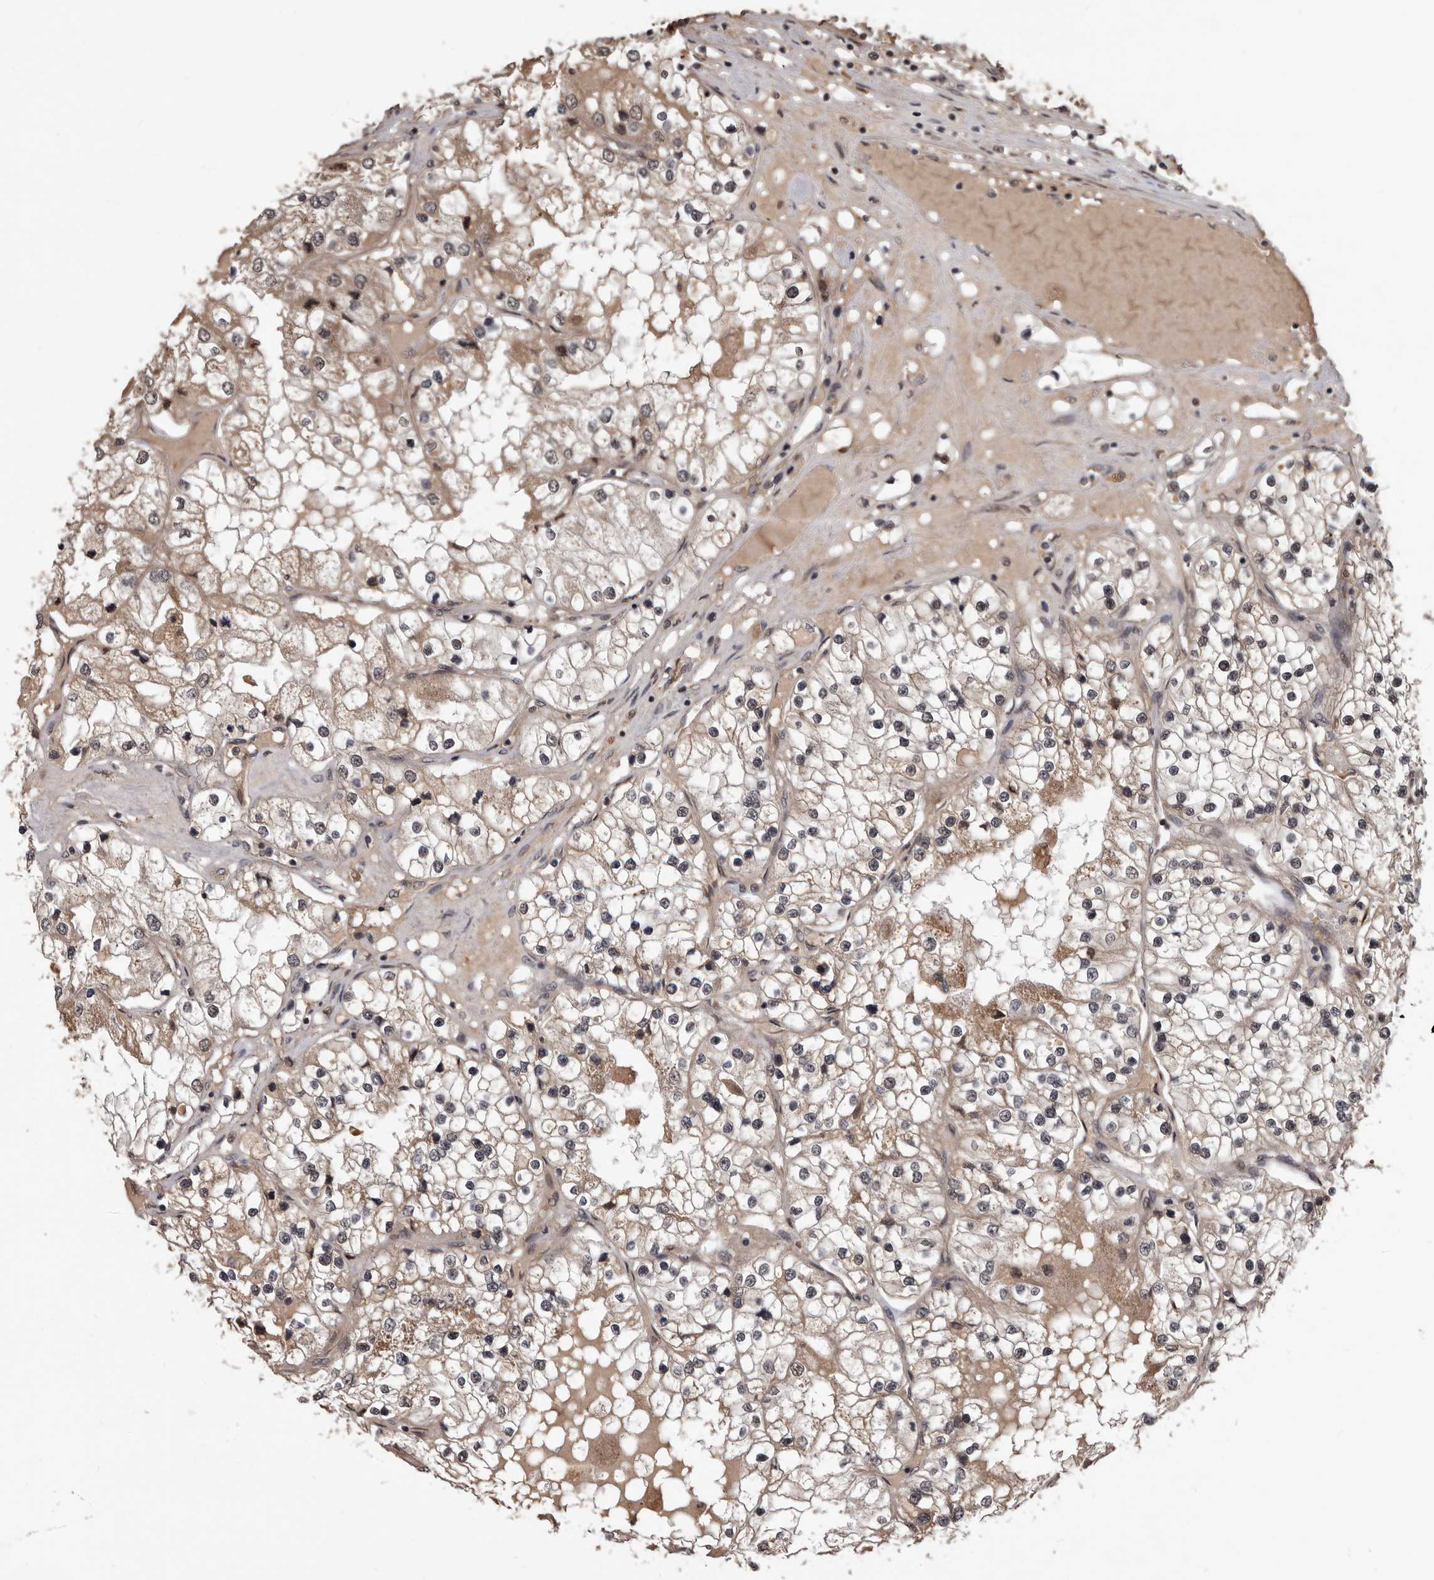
{"staining": {"intensity": "weak", "quantity": ">75%", "location": "cytoplasmic/membranous"}, "tissue": "renal cancer", "cell_type": "Tumor cells", "image_type": "cancer", "snomed": [{"axis": "morphology", "description": "Adenocarcinoma, NOS"}, {"axis": "topography", "description": "Kidney"}], "caption": "This image displays renal cancer (adenocarcinoma) stained with immunohistochemistry to label a protein in brown. The cytoplasmic/membranous of tumor cells show weak positivity for the protein. Nuclei are counter-stained blue.", "gene": "AHR", "patient": {"sex": "male", "age": 68}}